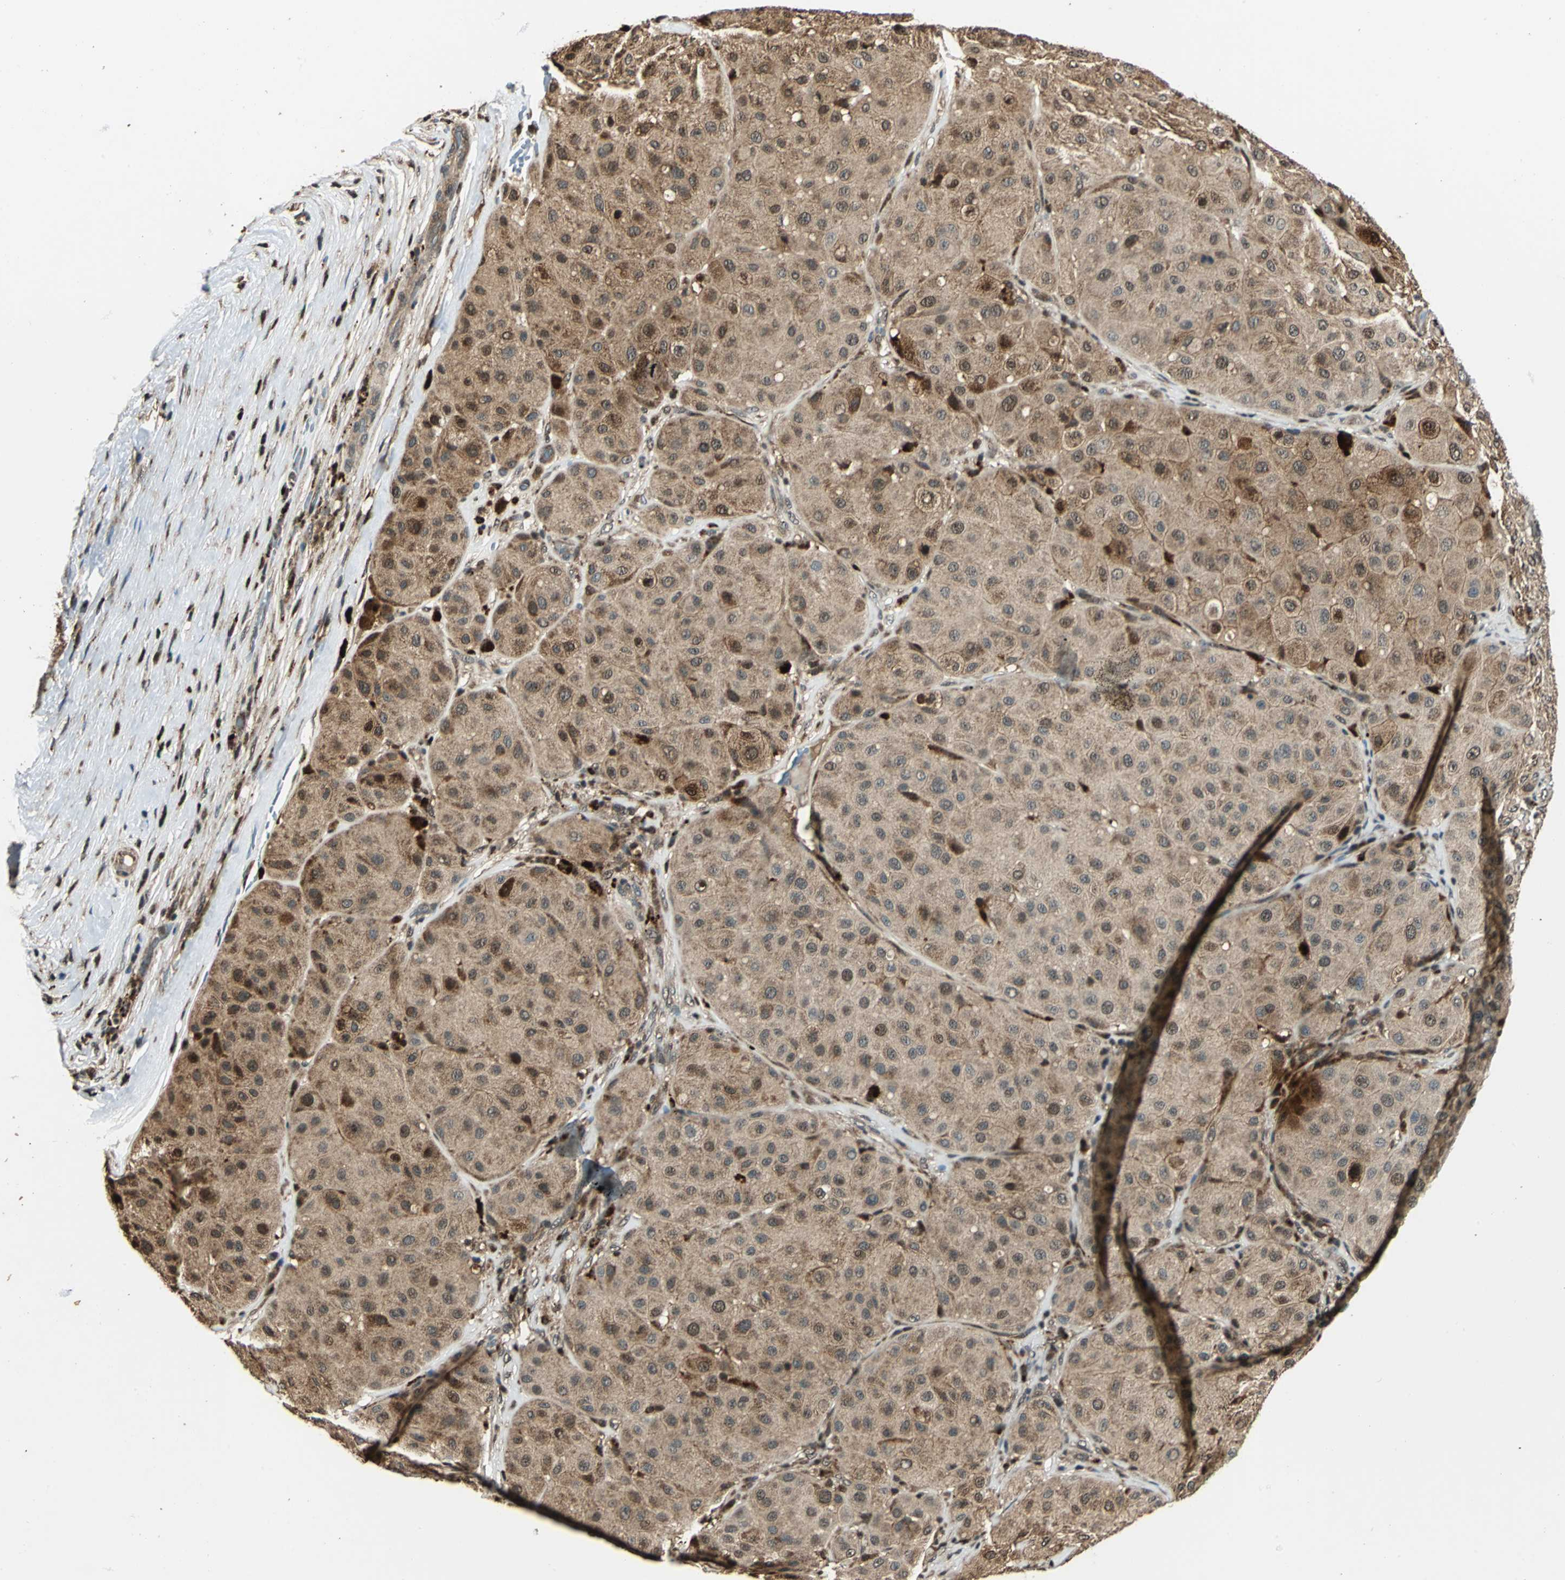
{"staining": {"intensity": "moderate", "quantity": ">75%", "location": "cytoplasmic/membranous"}, "tissue": "melanoma", "cell_type": "Tumor cells", "image_type": "cancer", "snomed": [{"axis": "morphology", "description": "Normal tissue, NOS"}, {"axis": "morphology", "description": "Malignant melanoma, Metastatic site"}, {"axis": "topography", "description": "Skin"}], "caption": "High-power microscopy captured an IHC micrograph of malignant melanoma (metastatic site), revealing moderate cytoplasmic/membranous staining in approximately >75% of tumor cells. The staining is performed using DAB brown chromogen to label protein expression. The nuclei are counter-stained blue using hematoxylin.", "gene": "PPP1R13L", "patient": {"sex": "male", "age": 41}}